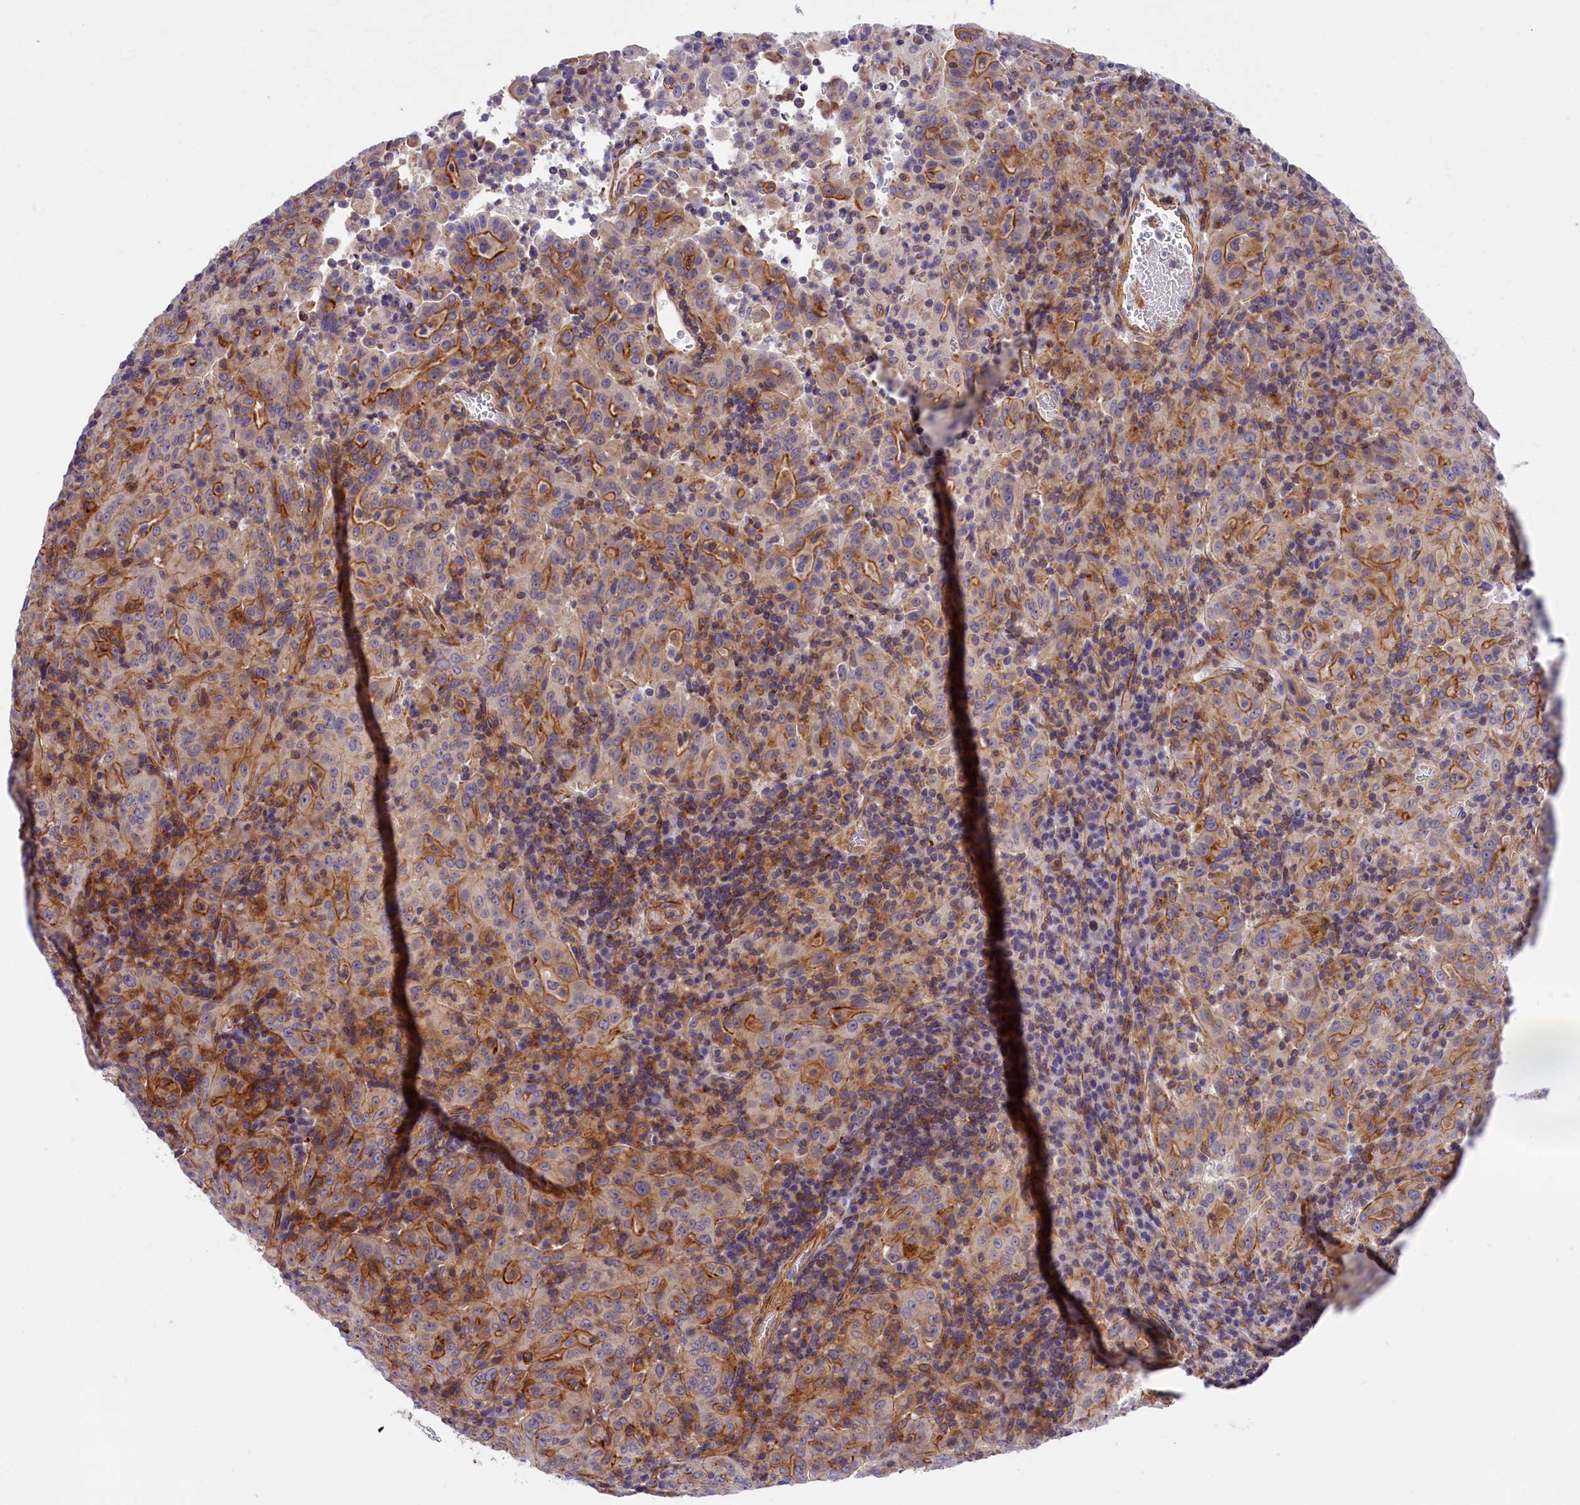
{"staining": {"intensity": "moderate", "quantity": "<25%", "location": "cytoplasmic/membranous"}, "tissue": "pancreatic cancer", "cell_type": "Tumor cells", "image_type": "cancer", "snomed": [{"axis": "morphology", "description": "Adenocarcinoma, NOS"}, {"axis": "topography", "description": "Pancreas"}], "caption": "An immunohistochemistry micrograph of neoplastic tissue is shown. Protein staining in brown labels moderate cytoplasmic/membranous positivity in pancreatic adenocarcinoma within tumor cells.", "gene": "MED20", "patient": {"sex": "male", "age": 63}}